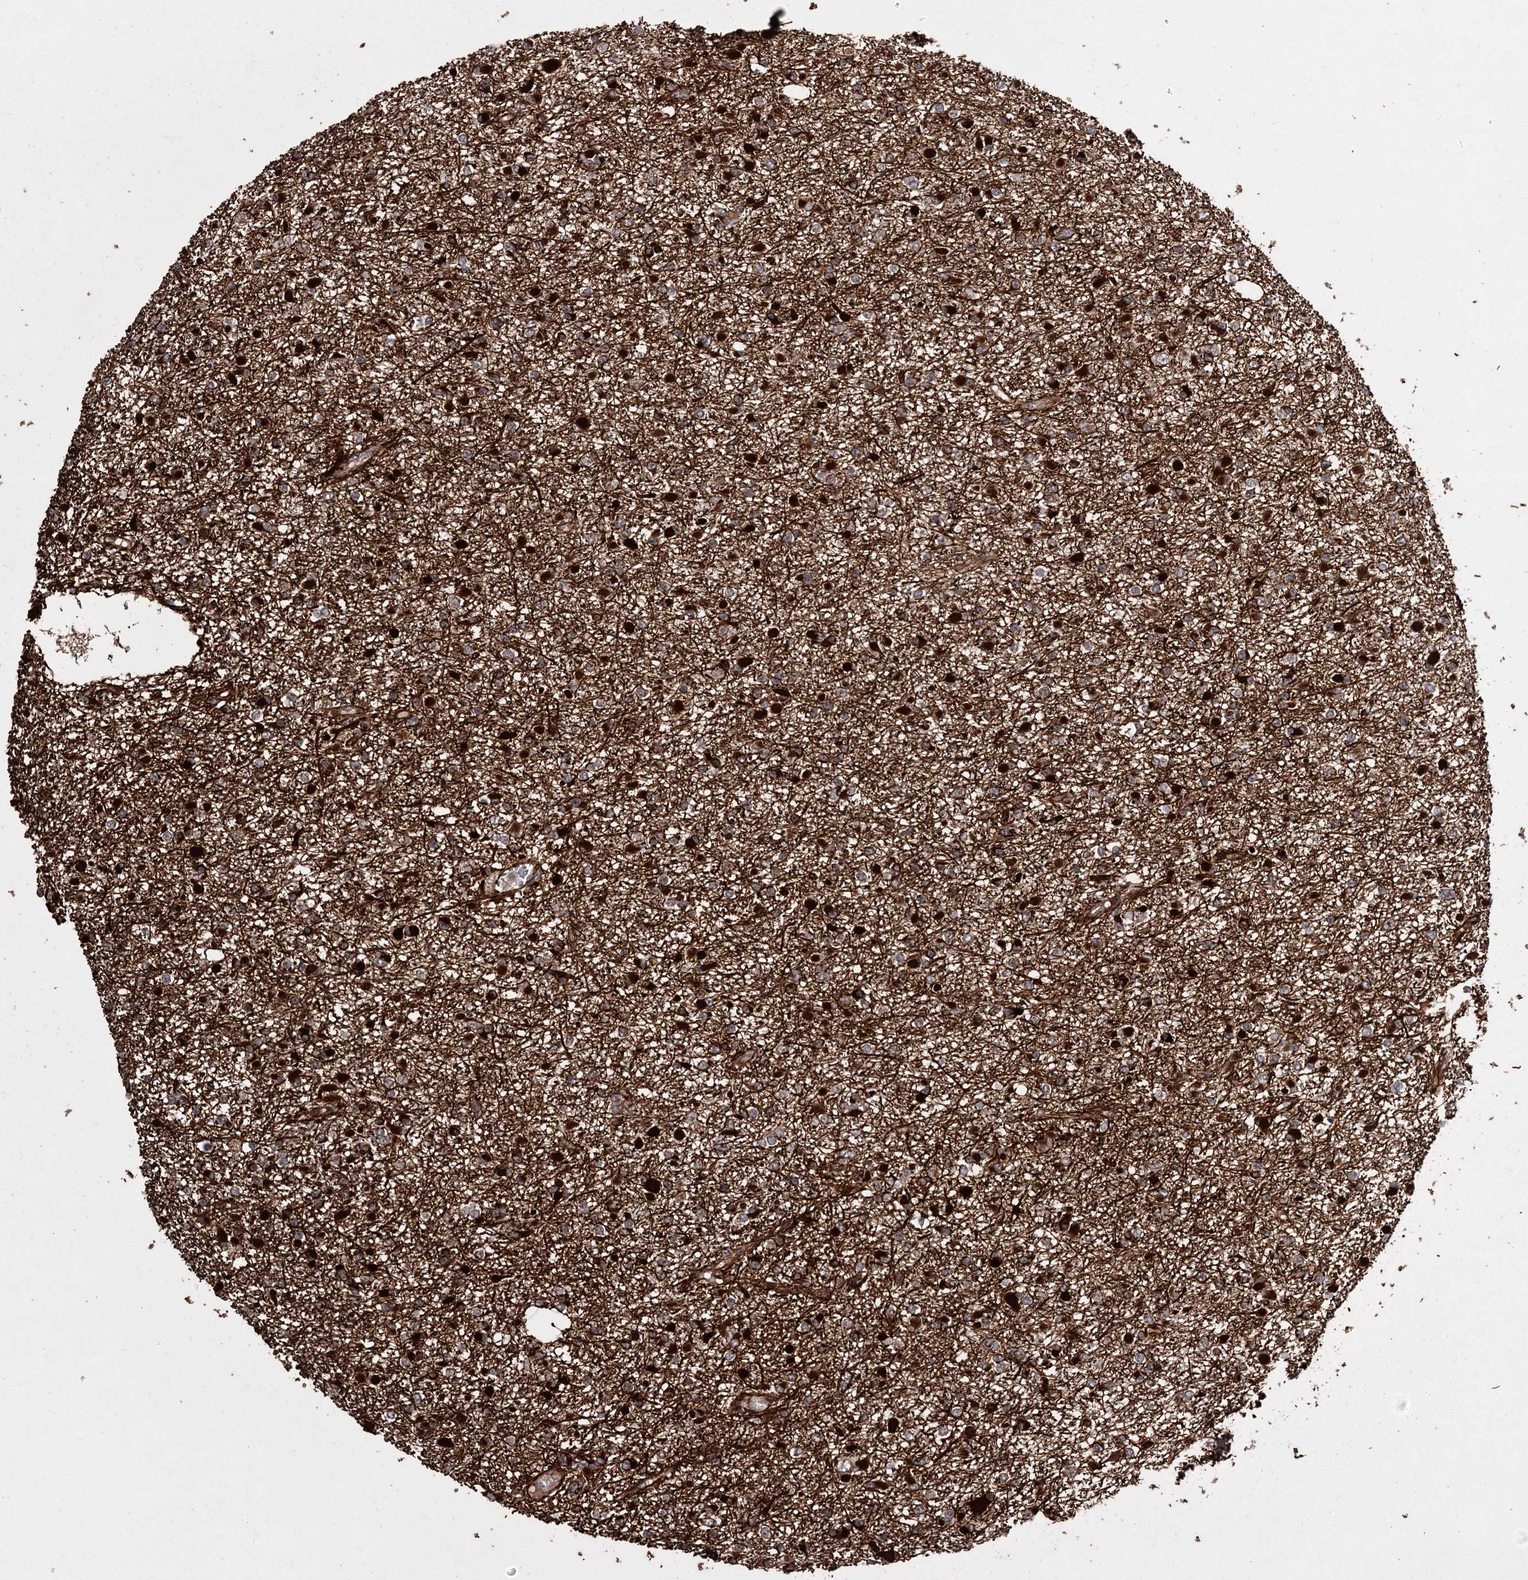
{"staining": {"intensity": "moderate", "quantity": "25%-75%", "location": "cytoplasmic/membranous"}, "tissue": "glioma", "cell_type": "Tumor cells", "image_type": "cancer", "snomed": [{"axis": "morphology", "description": "Glioma, malignant, Low grade"}, {"axis": "topography", "description": "Brain"}], "caption": "Immunohistochemistry (IHC) of human malignant glioma (low-grade) exhibits medium levels of moderate cytoplasmic/membranous positivity in about 25%-75% of tumor cells.", "gene": "RPAP3", "patient": {"sex": "female", "age": 22}}